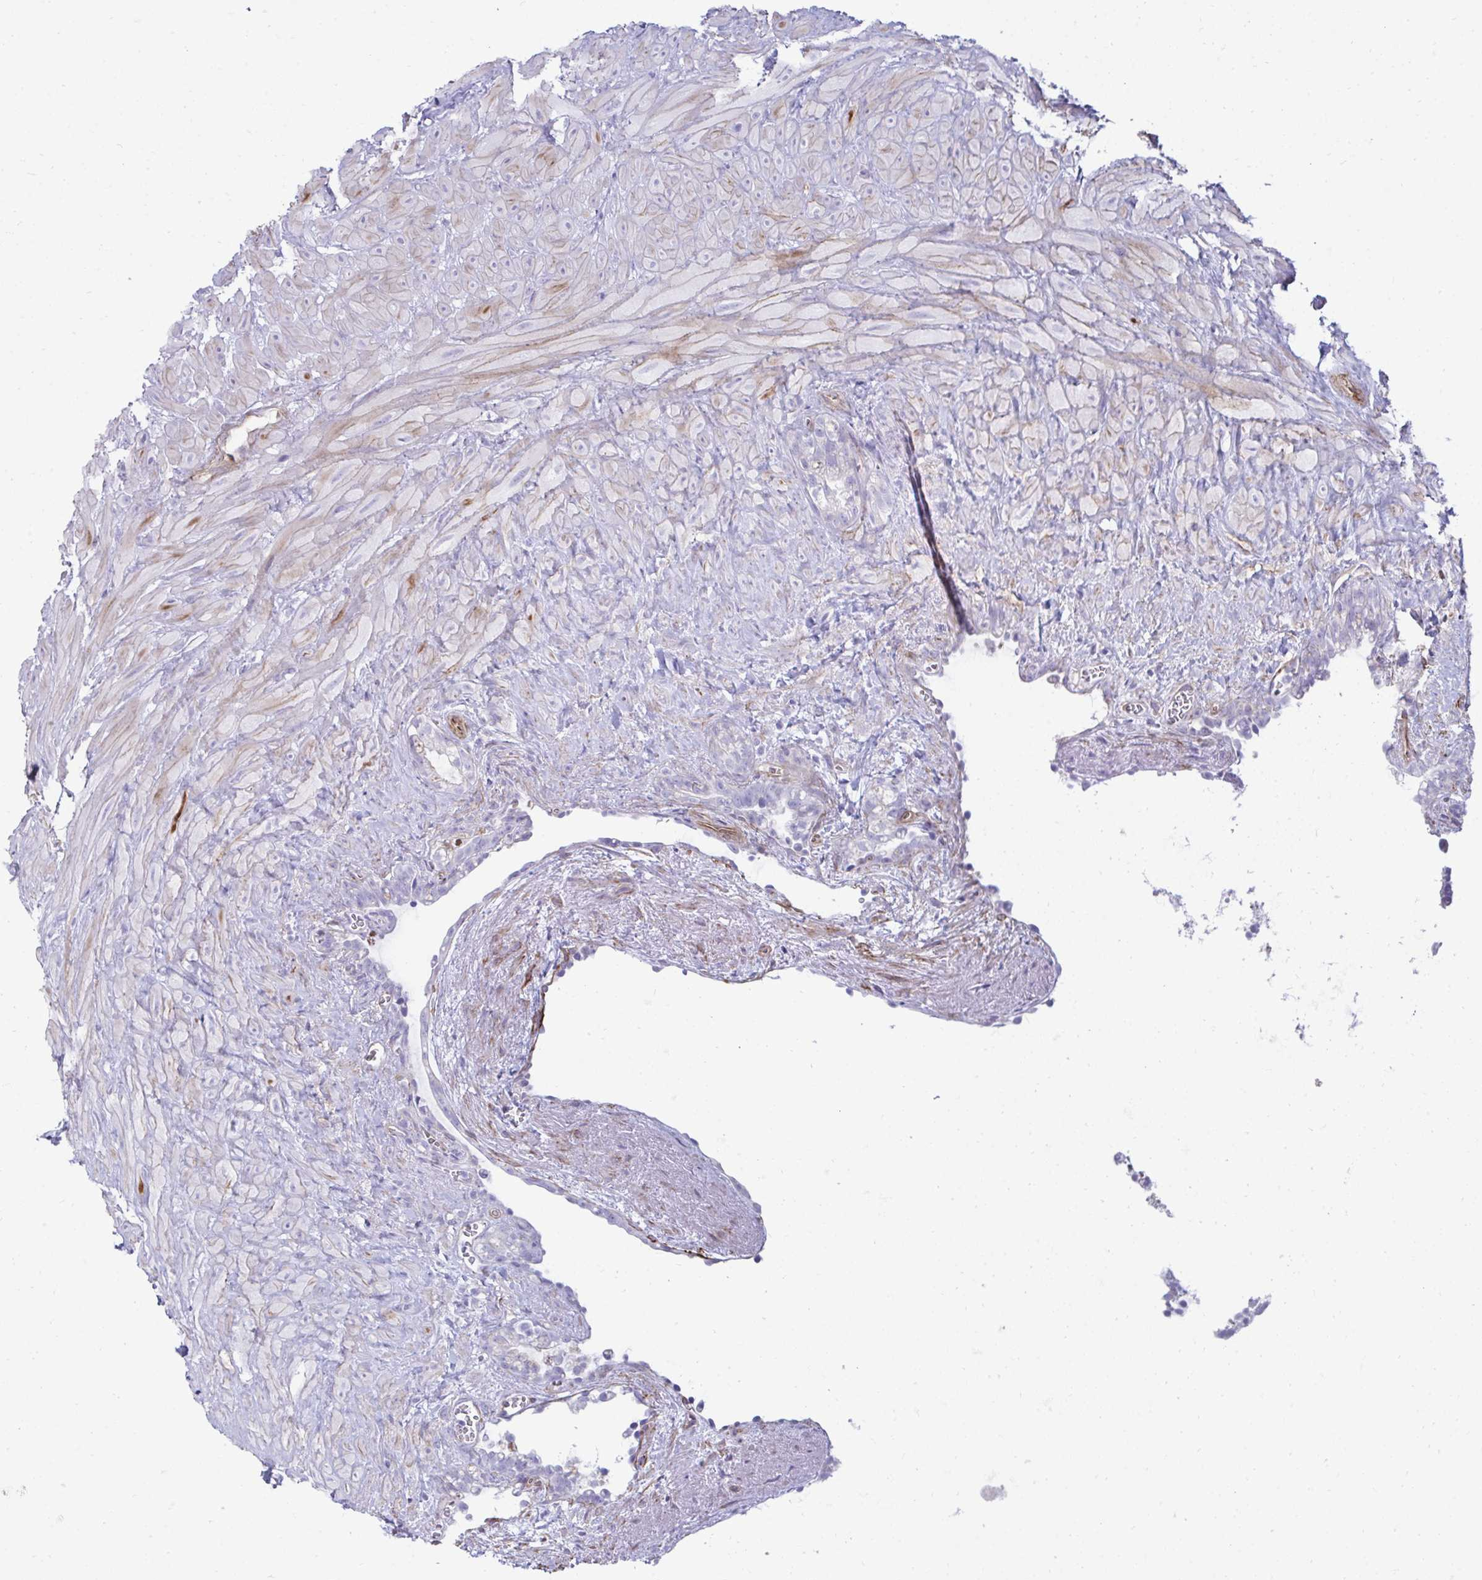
{"staining": {"intensity": "negative", "quantity": "none", "location": "none"}, "tissue": "seminal vesicle", "cell_type": "Glandular cells", "image_type": "normal", "snomed": [{"axis": "morphology", "description": "Normal tissue, NOS"}, {"axis": "topography", "description": "Seminal veicle"}], "caption": "Immunohistochemistry (IHC) image of normal seminal vesicle: human seminal vesicle stained with DAB (3,3'-diaminobenzidine) exhibits no significant protein staining in glandular cells.", "gene": "UBL3", "patient": {"sex": "male", "age": 76}}